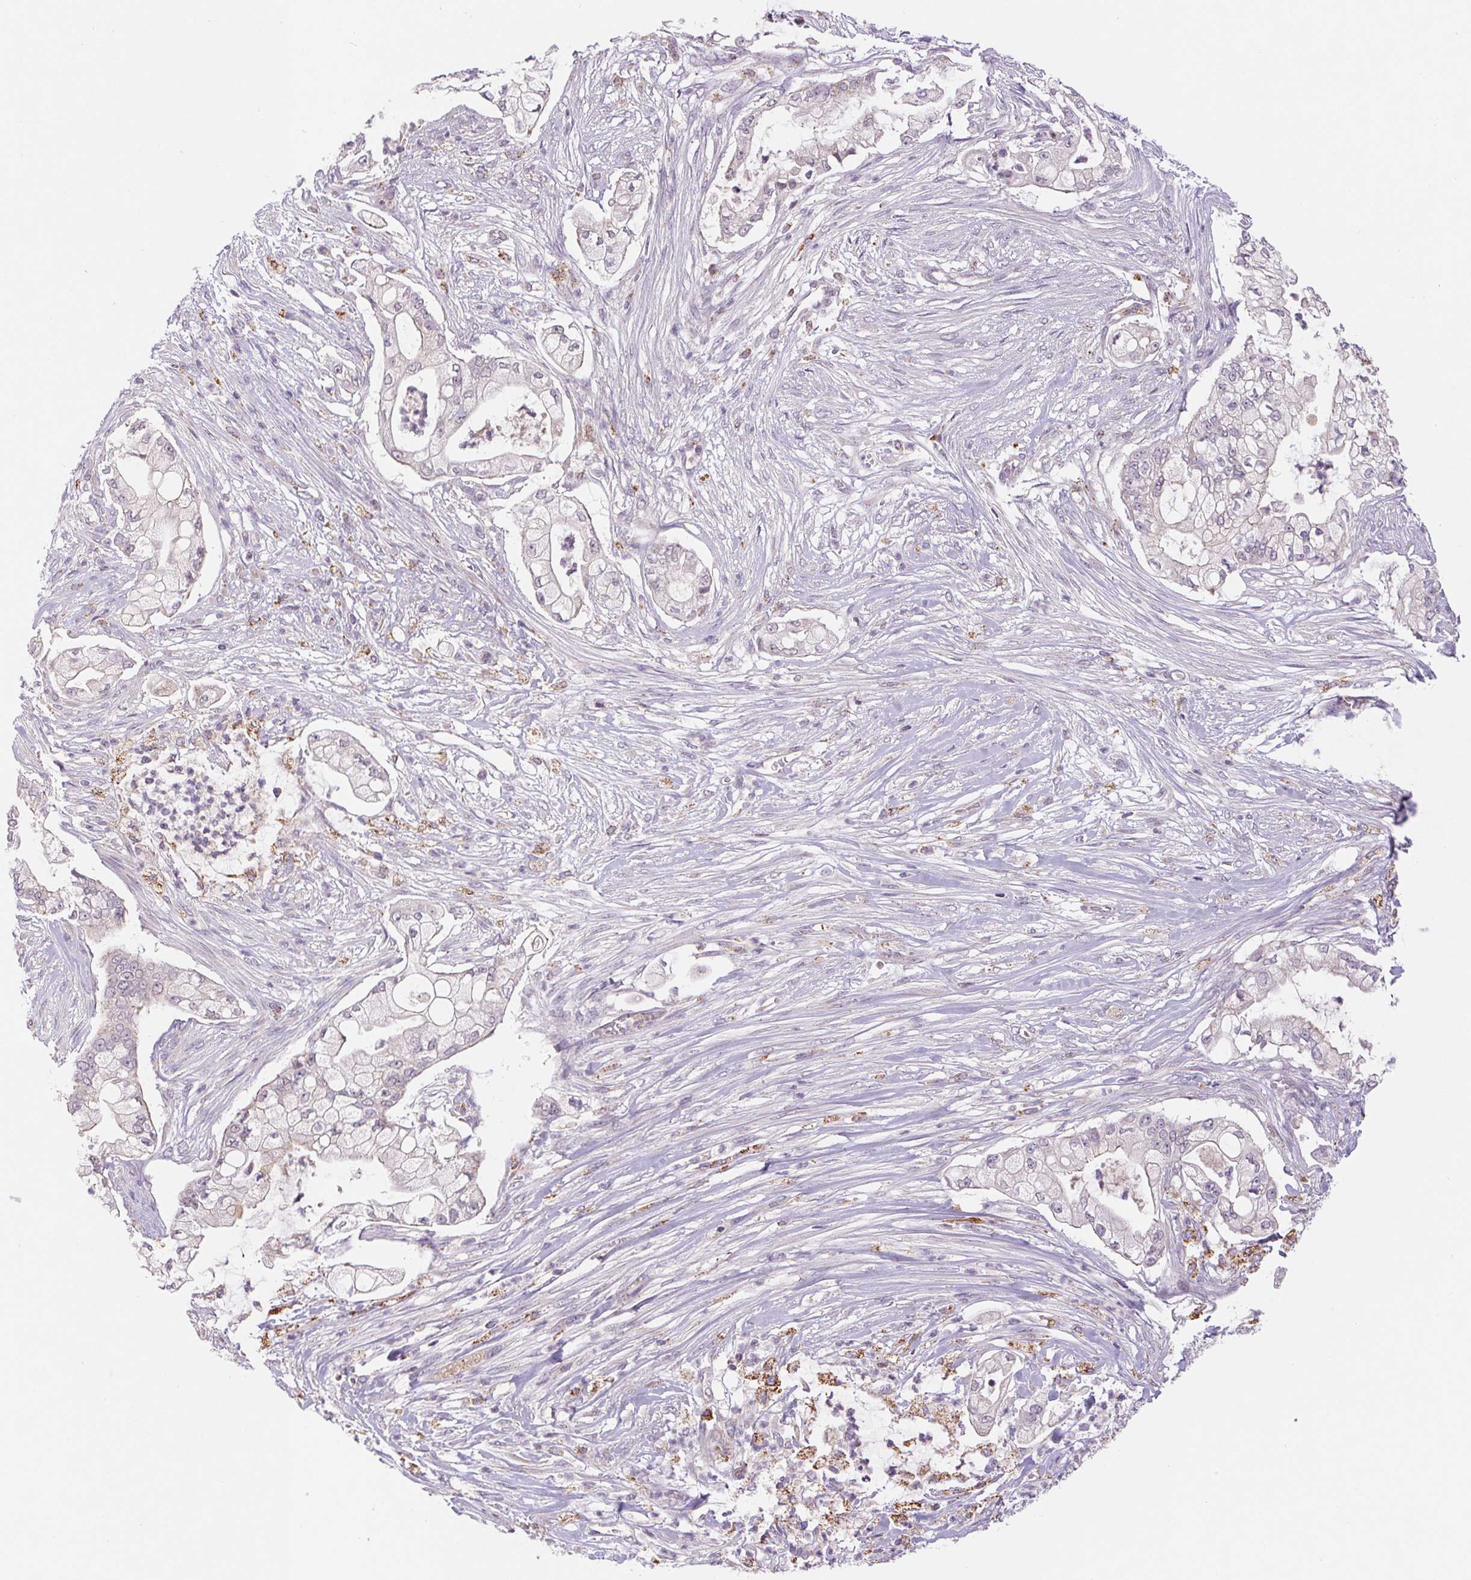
{"staining": {"intensity": "negative", "quantity": "none", "location": "none"}, "tissue": "pancreatic cancer", "cell_type": "Tumor cells", "image_type": "cancer", "snomed": [{"axis": "morphology", "description": "Adenocarcinoma, NOS"}, {"axis": "topography", "description": "Pancreas"}], "caption": "Image shows no protein positivity in tumor cells of pancreatic adenocarcinoma tissue.", "gene": "EMC6", "patient": {"sex": "female", "age": 69}}